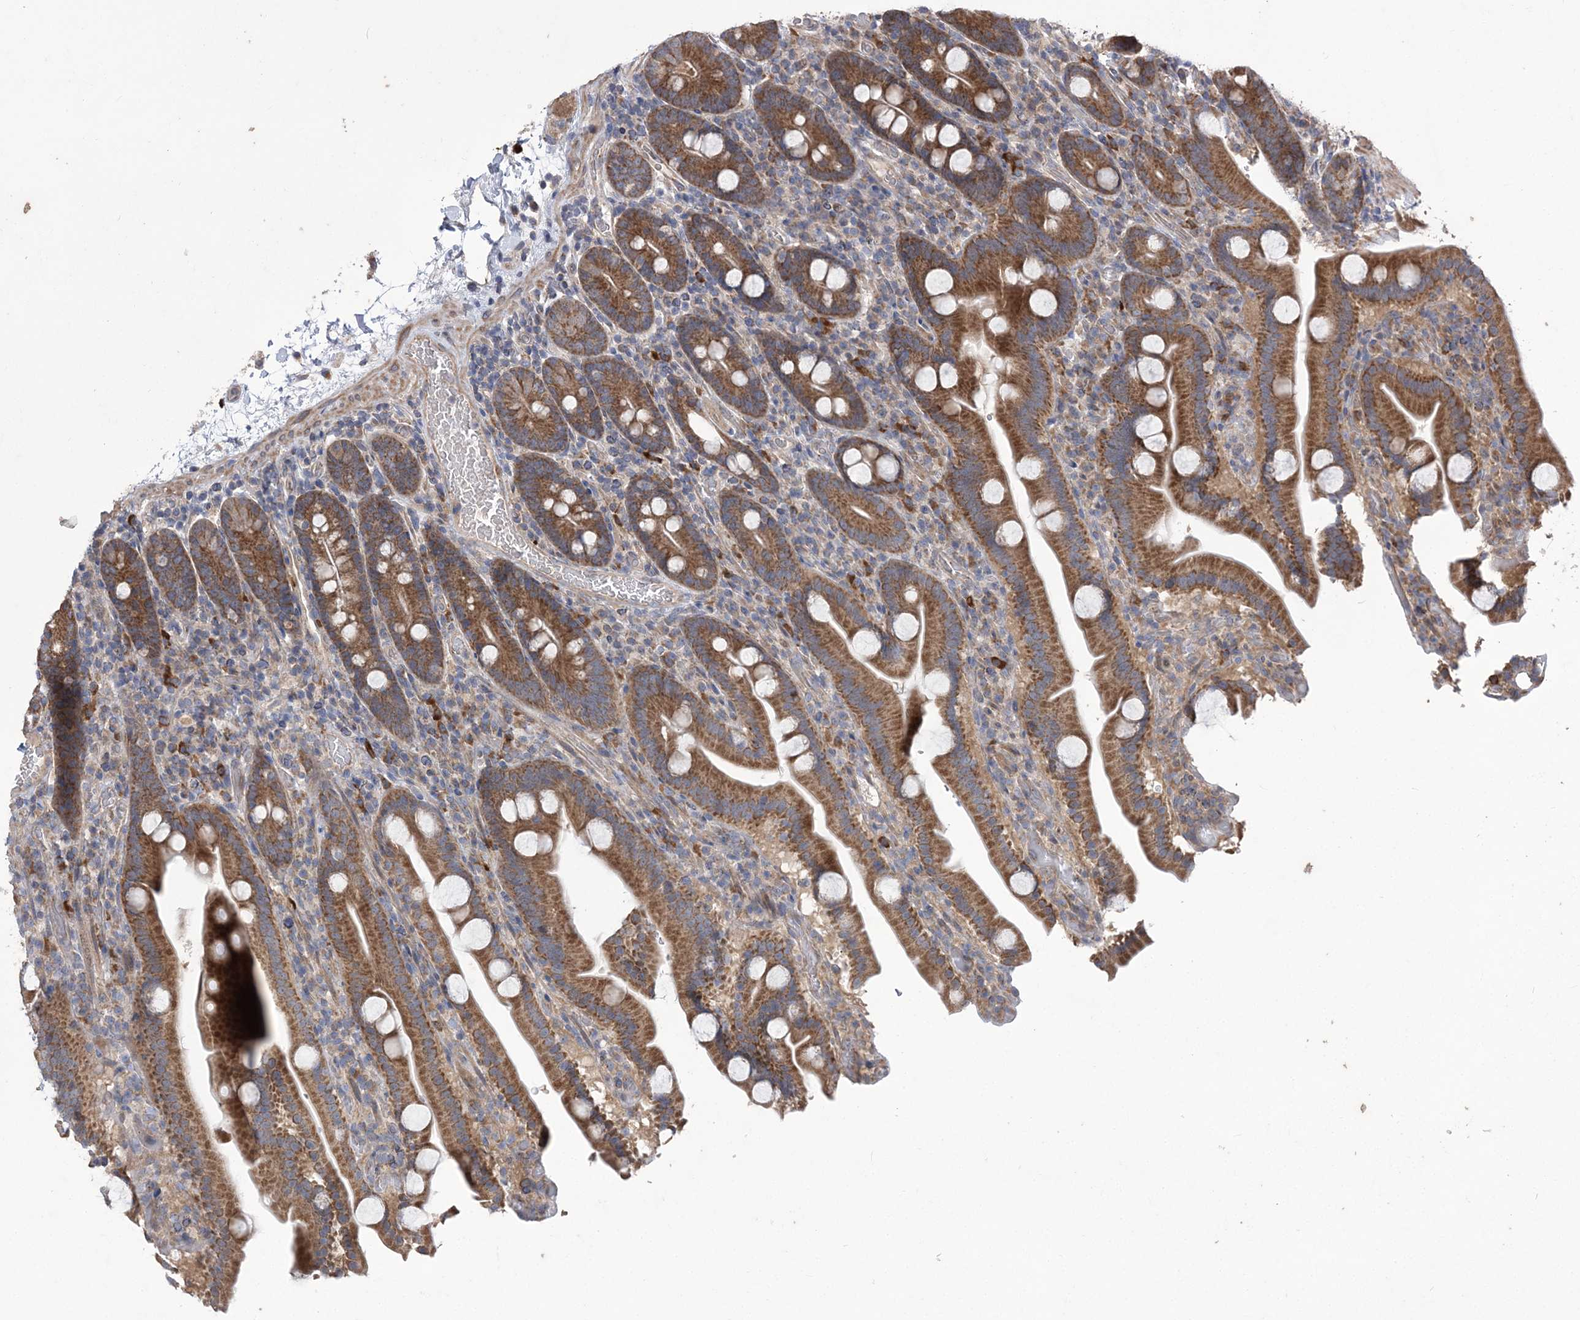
{"staining": {"intensity": "moderate", "quantity": ">75%", "location": "cytoplasmic/membranous"}, "tissue": "duodenum", "cell_type": "Glandular cells", "image_type": "normal", "snomed": [{"axis": "morphology", "description": "Normal tissue, NOS"}, {"axis": "topography", "description": "Duodenum"}], "caption": "High-magnification brightfield microscopy of unremarkable duodenum stained with DAB (3,3'-diaminobenzidine) (brown) and counterstained with hematoxylin (blue). glandular cells exhibit moderate cytoplasmic/membranous expression is present in approximately>75% of cells. (Brightfield microscopy of DAB IHC at high magnification).", "gene": "MTRF1L", "patient": {"sex": "male", "age": 55}}